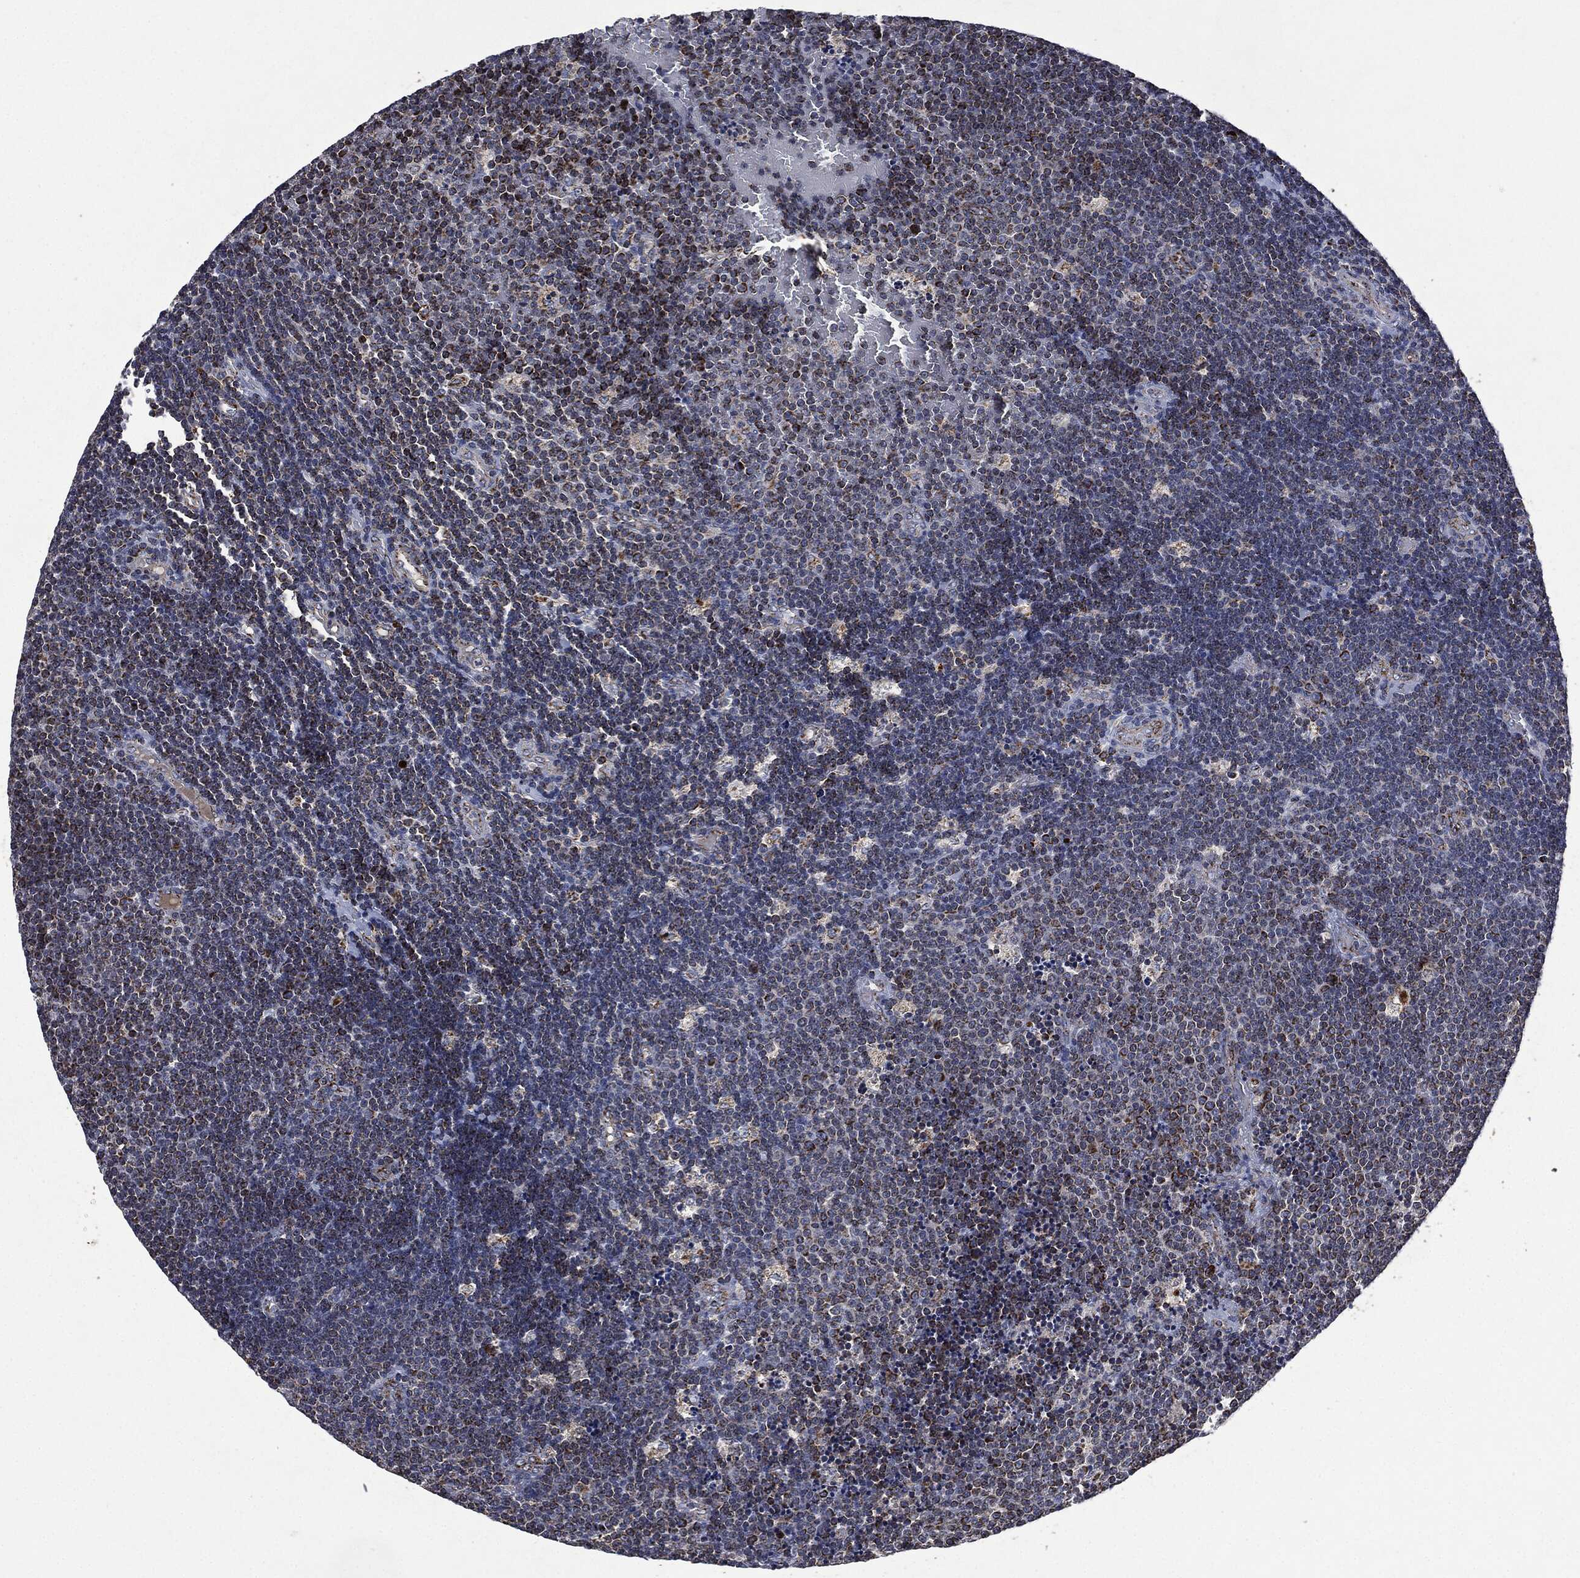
{"staining": {"intensity": "moderate", "quantity": "<25%", "location": "cytoplasmic/membranous"}, "tissue": "lymphoma", "cell_type": "Tumor cells", "image_type": "cancer", "snomed": [{"axis": "morphology", "description": "Malignant lymphoma, non-Hodgkin's type, Low grade"}, {"axis": "topography", "description": "Brain"}], "caption": "Human low-grade malignant lymphoma, non-Hodgkin's type stained for a protein (brown) shows moderate cytoplasmic/membranous positive expression in about <25% of tumor cells.", "gene": "RYK", "patient": {"sex": "female", "age": 66}}